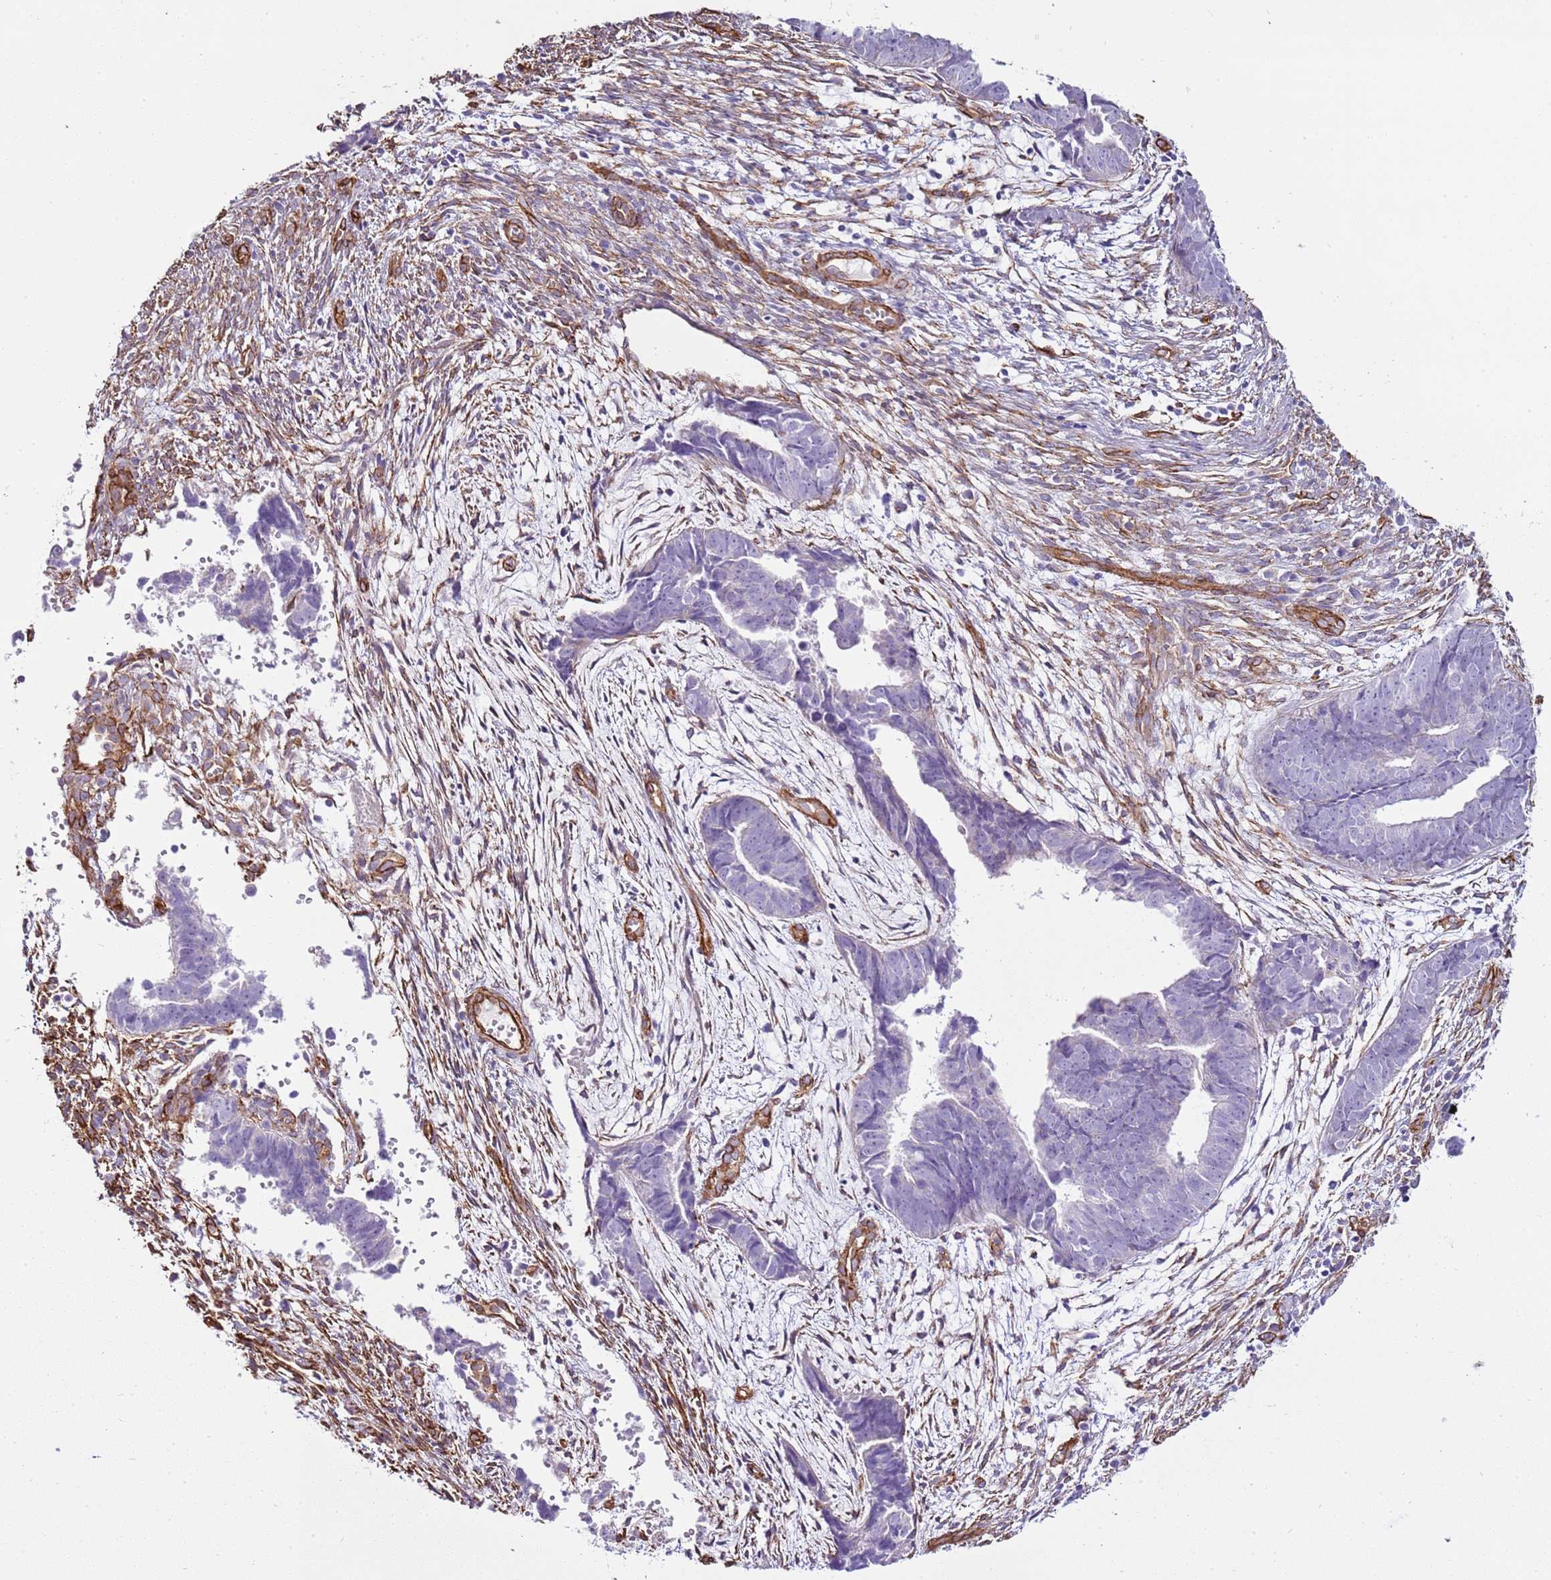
{"staining": {"intensity": "negative", "quantity": "none", "location": "none"}, "tissue": "endometrial cancer", "cell_type": "Tumor cells", "image_type": "cancer", "snomed": [{"axis": "morphology", "description": "Adenocarcinoma, NOS"}, {"axis": "topography", "description": "Endometrium"}], "caption": "High magnification brightfield microscopy of adenocarcinoma (endometrial) stained with DAB (brown) and counterstained with hematoxylin (blue): tumor cells show no significant positivity.", "gene": "CTDSPL", "patient": {"sex": "female", "age": 75}}